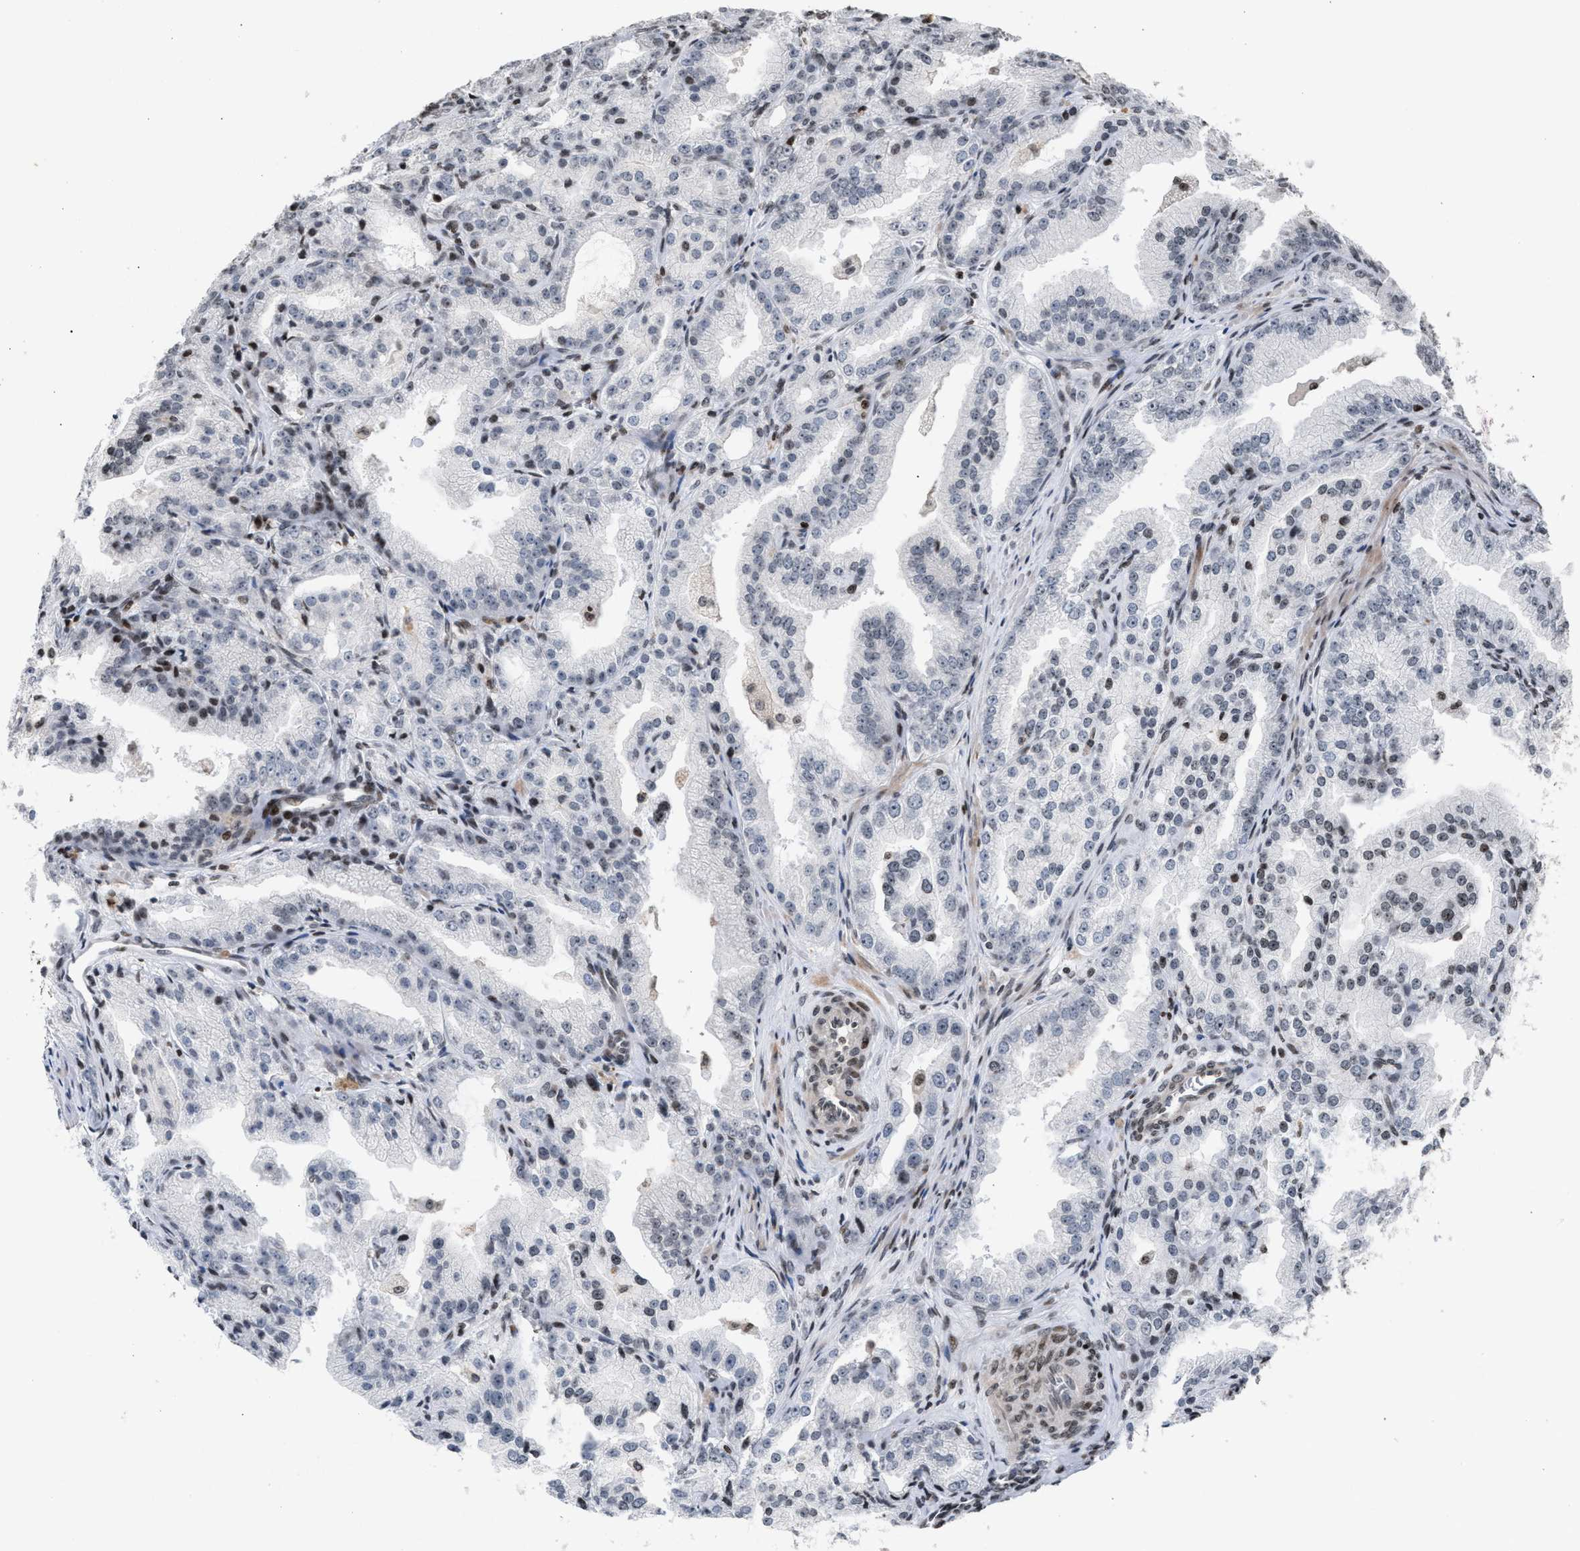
{"staining": {"intensity": "weak", "quantity": "<25%", "location": "nuclear"}, "tissue": "prostate cancer", "cell_type": "Tumor cells", "image_type": "cancer", "snomed": [{"axis": "morphology", "description": "Adenocarcinoma, High grade"}, {"axis": "topography", "description": "Prostate"}], "caption": "An IHC micrograph of prostate adenocarcinoma (high-grade) is shown. There is no staining in tumor cells of prostate adenocarcinoma (high-grade).", "gene": "FOXD3", "patient": {"sex": "male", "age": 61}}